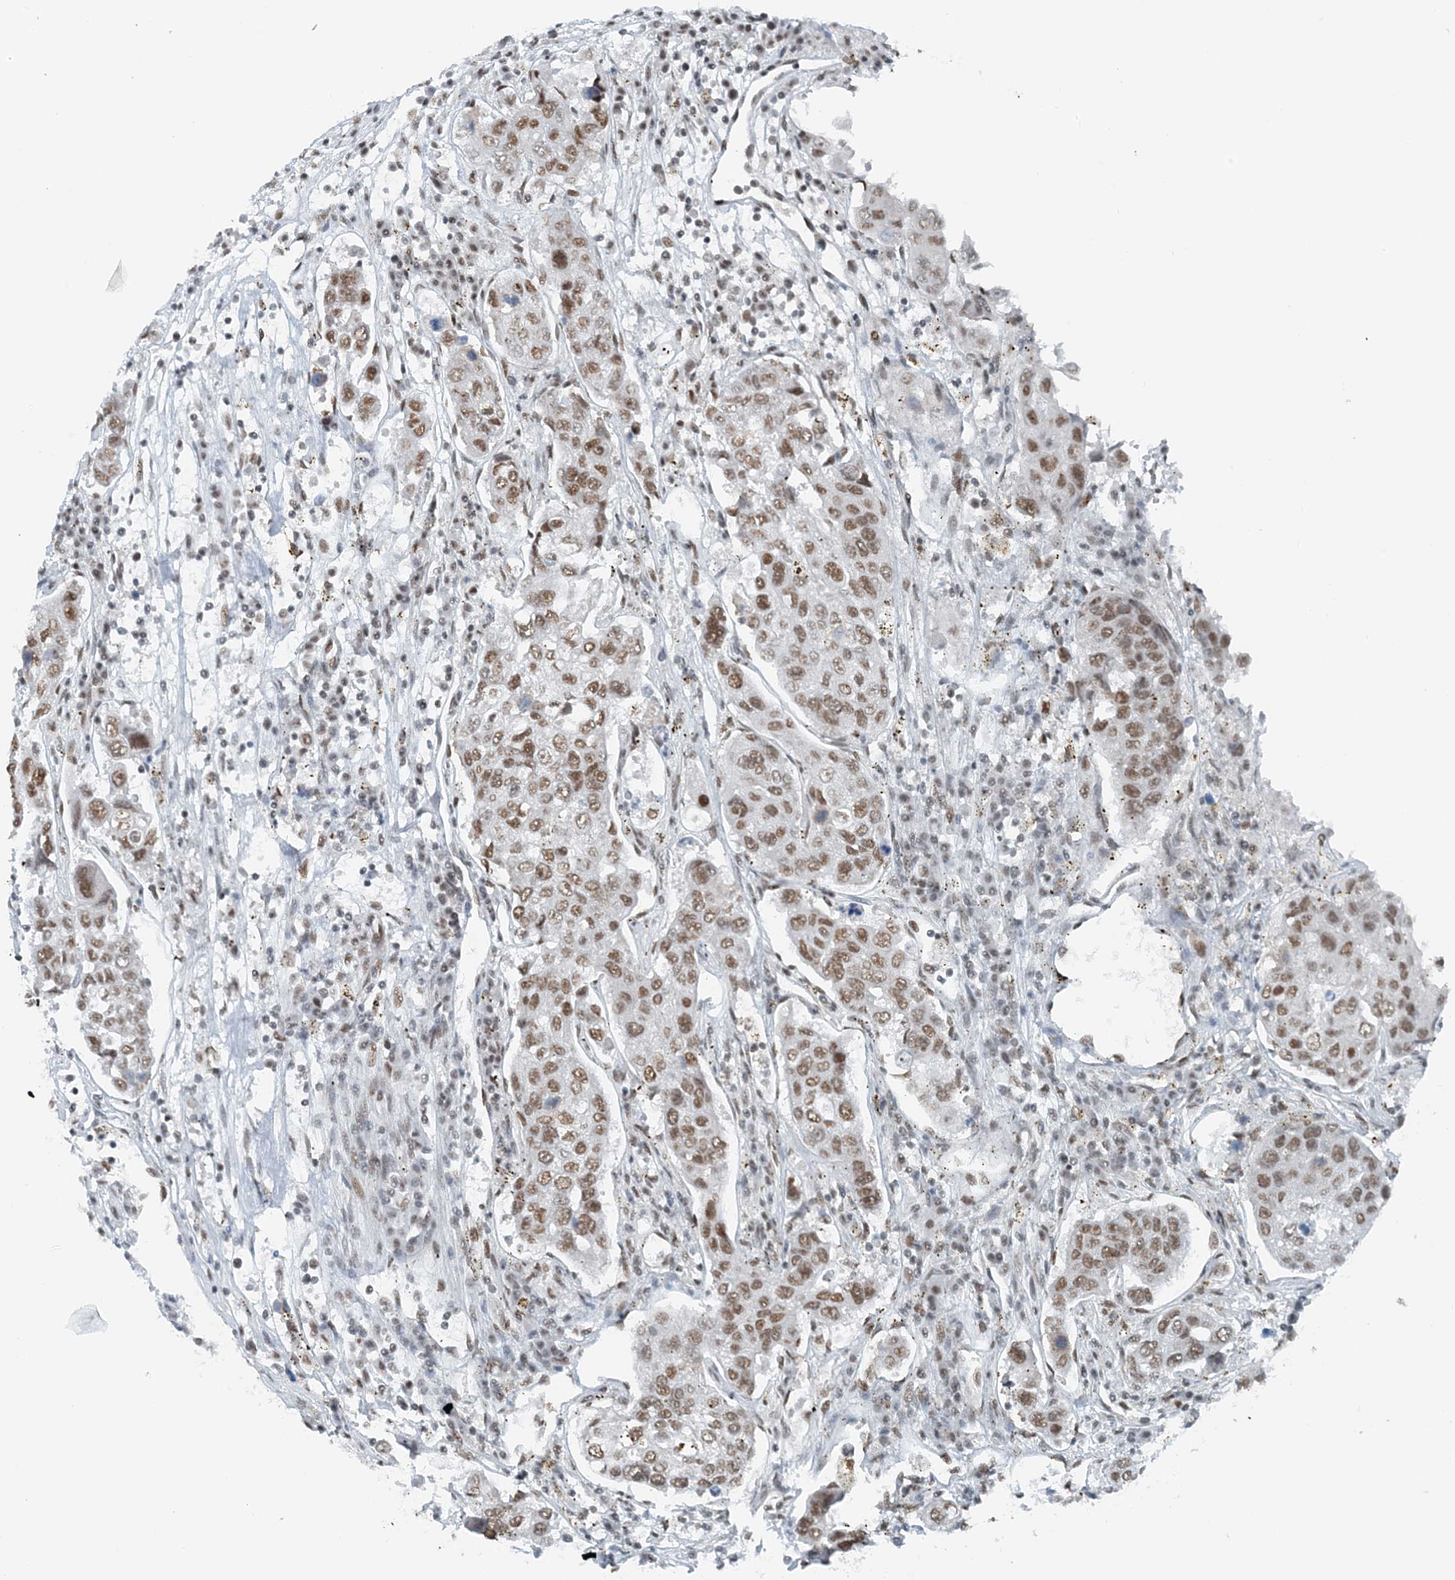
{"staining": {"intensity": "moderate", "quantity": ">75%", "location": "nuclear"}, "tissue": "urothelial cancer", "cell_type": "Tumor cells", "image_type": "cancer", "snomed": [{"axis": "morphology", "description": "Urothelial carcinoma, High grade"}, {"axis": "topography", "description": "Lymph node"}, {"axis": "topography", "description": "Urinary bladder"}], "caption": "The micrograph shows a brown stain indicating the presence of a protein in the nuclear of tumor cells in urothelial cancer.", "gene": "ZNF500", "patient": {"sex": "male", "age": 51}}